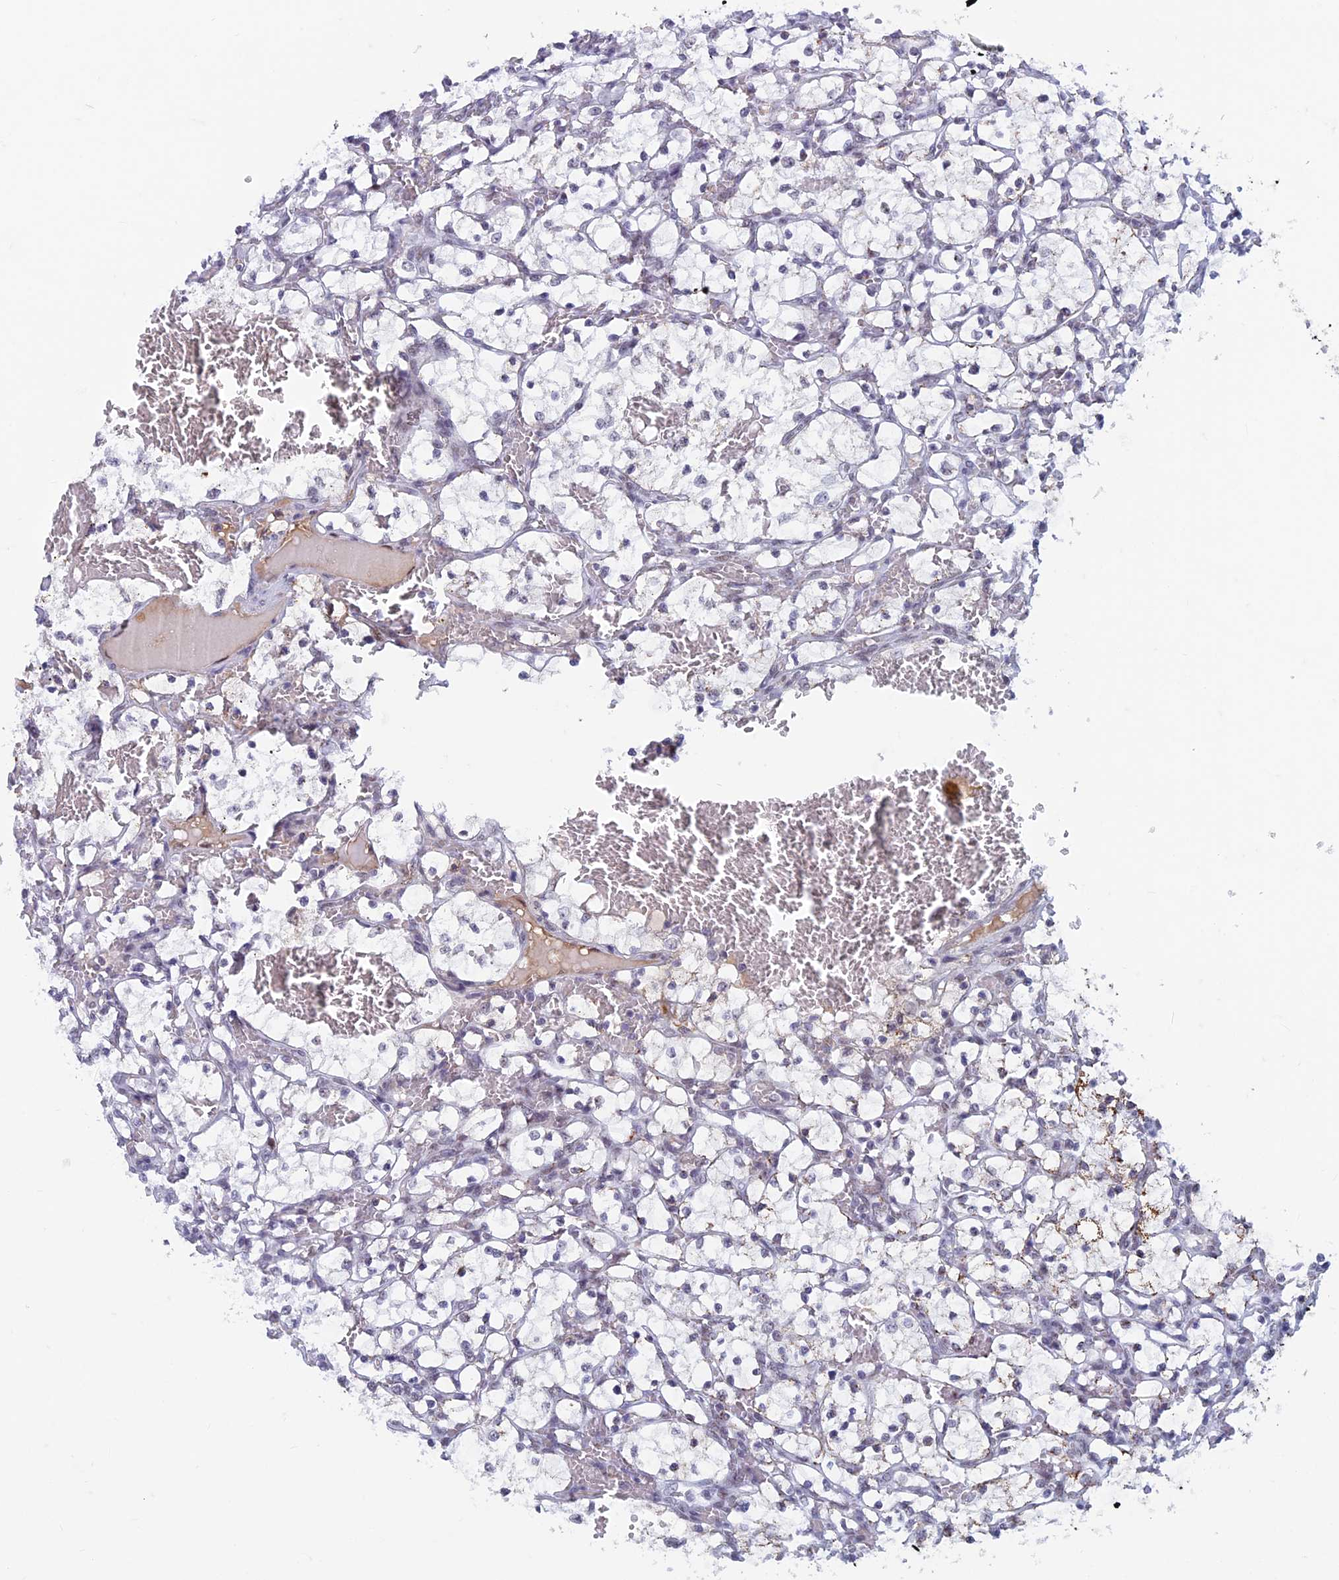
{"staining": {"intensity": "negative", "quantity": "none", "location": "none"}, "tissue": "renal cancer", "cell_type": "Tumor cells", "image_type": "cancer", "snomed": [{"axis": "morphology", "description": "Adenocarcinoma, NOS"}, {"axis": "topography", "description": "Kidney"}], "caption": "Micrograph shows no protein expression in tumor cells of renal cancer (adenocarcinoma) tissue.", "gene": "ASH2L", "patient": {"sex": "female", "age": 69}}